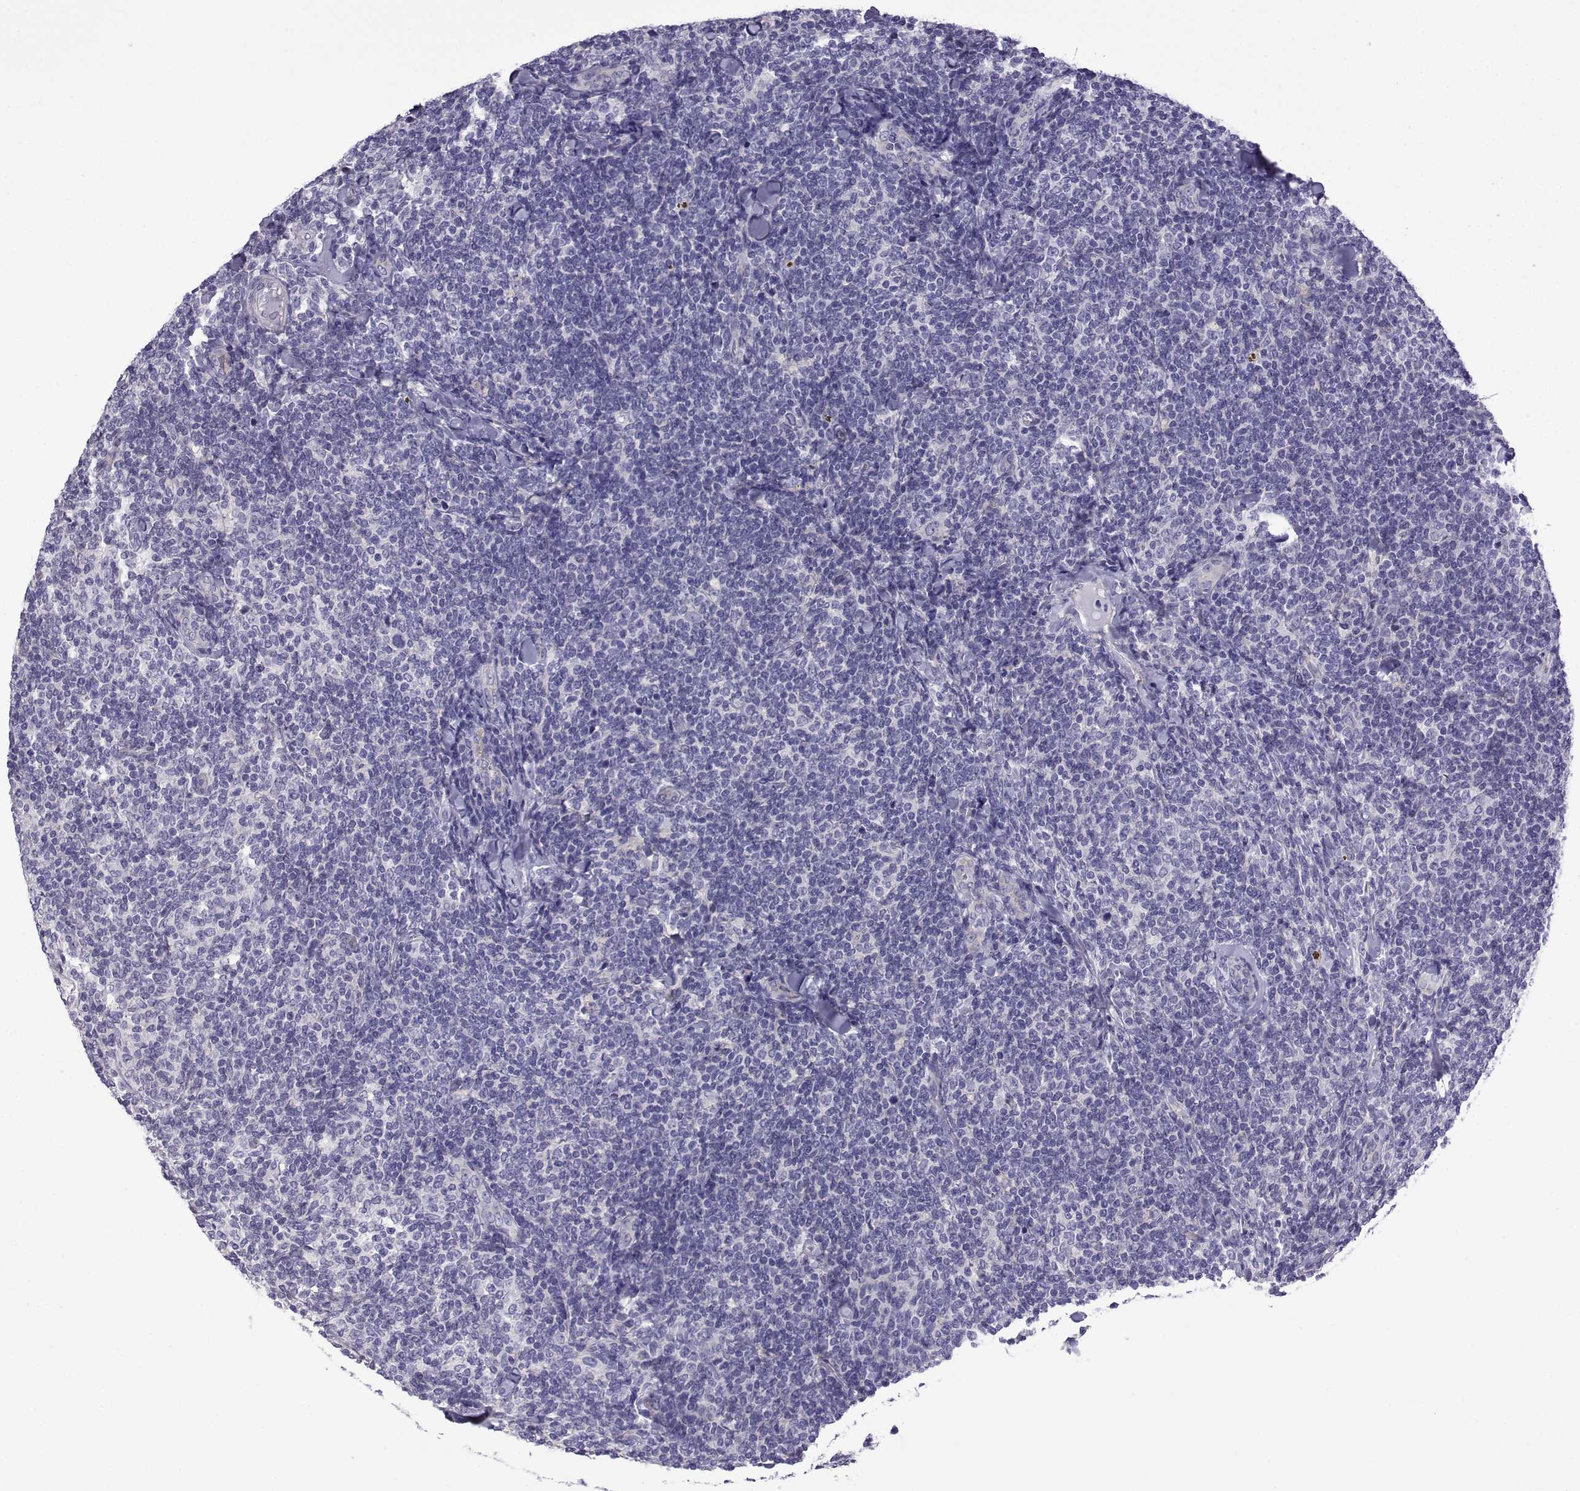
{"staining": {"intensity": "negative", "quantity": "none", "location": "none"}, "tissue": "lymphoma", "cell_type": "Tumor cells", "image_type": "cancer", "snomed": [{"axis": "morphology", "description": "Malignant lymphoma, non-Hodgkin's type, Low grade"}, {"axis": "topography", "description": "Lymph node"}], "caption": "High magnification brightfield microscopy of low-grade malignant lymphoma, non-Hodgkin's type stained with DAB (brown) and counterstained with hematoxylin (blue): tumor cells show no significant staining. Nuclei are stained in blue.", "gene": "CFAP70", "patient": {"sex": "female", "age": 56}}